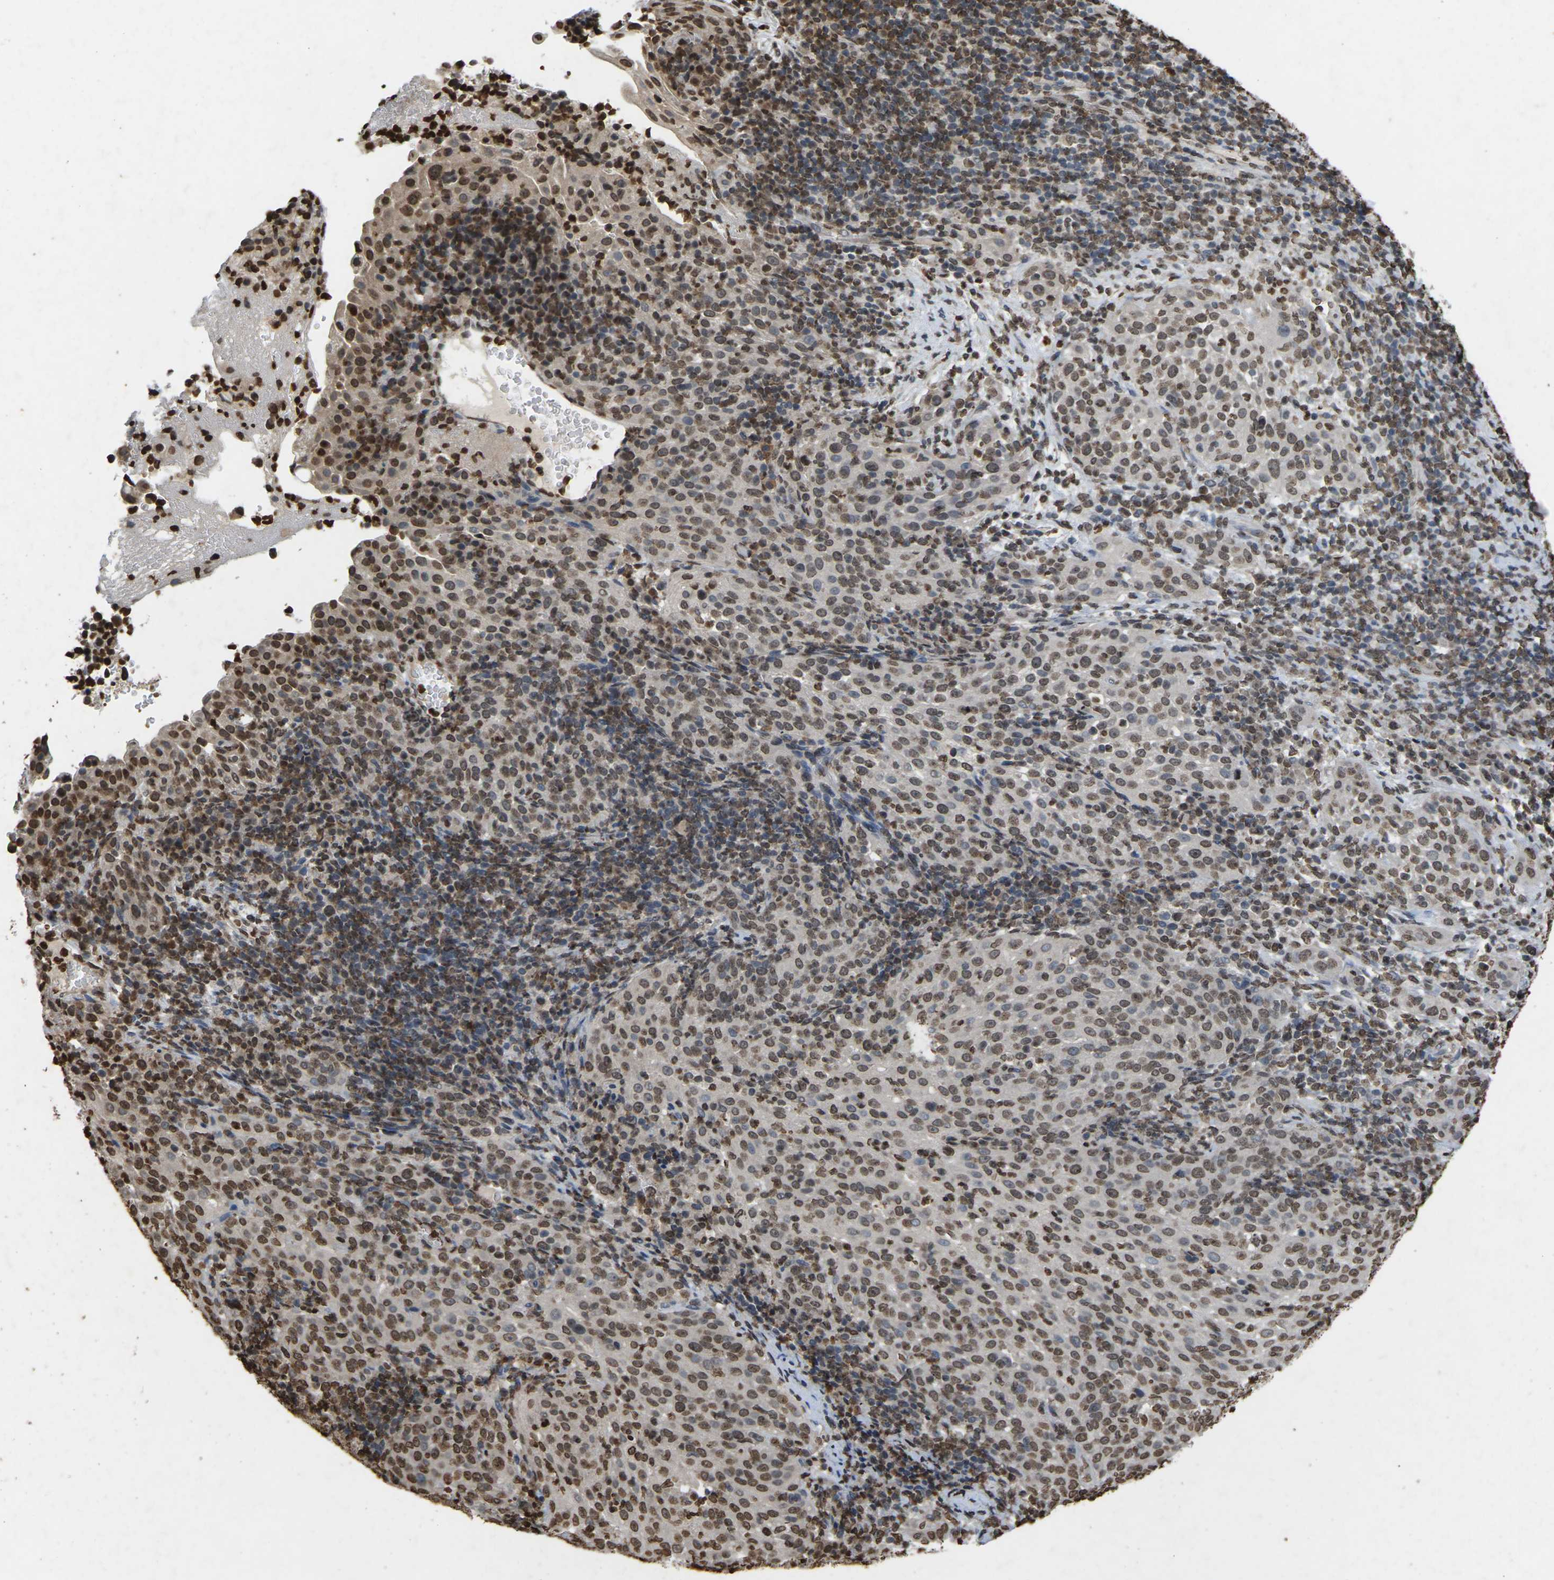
{"staining": {"intensity": "moderate", "quantity": ">75%", "location": "nuclear"}, "tissue": "cervical cancer", "cell_type": "Tumor cells", "image_type": "cancer", "snomed": [{"axis": "morphology", "description": "Squamous cell carcinoma, NOS"}, {"axis": "topography", "description": "Cervix"}], "caption": "This is an image of immunohistochemistry staining of cervical cancer (squamous cell carcinoma), which shows moderate positivity in the nuclear of tumor cells.", "gene": "EMSY", "patient": {"sex": "female", "age": 51}}